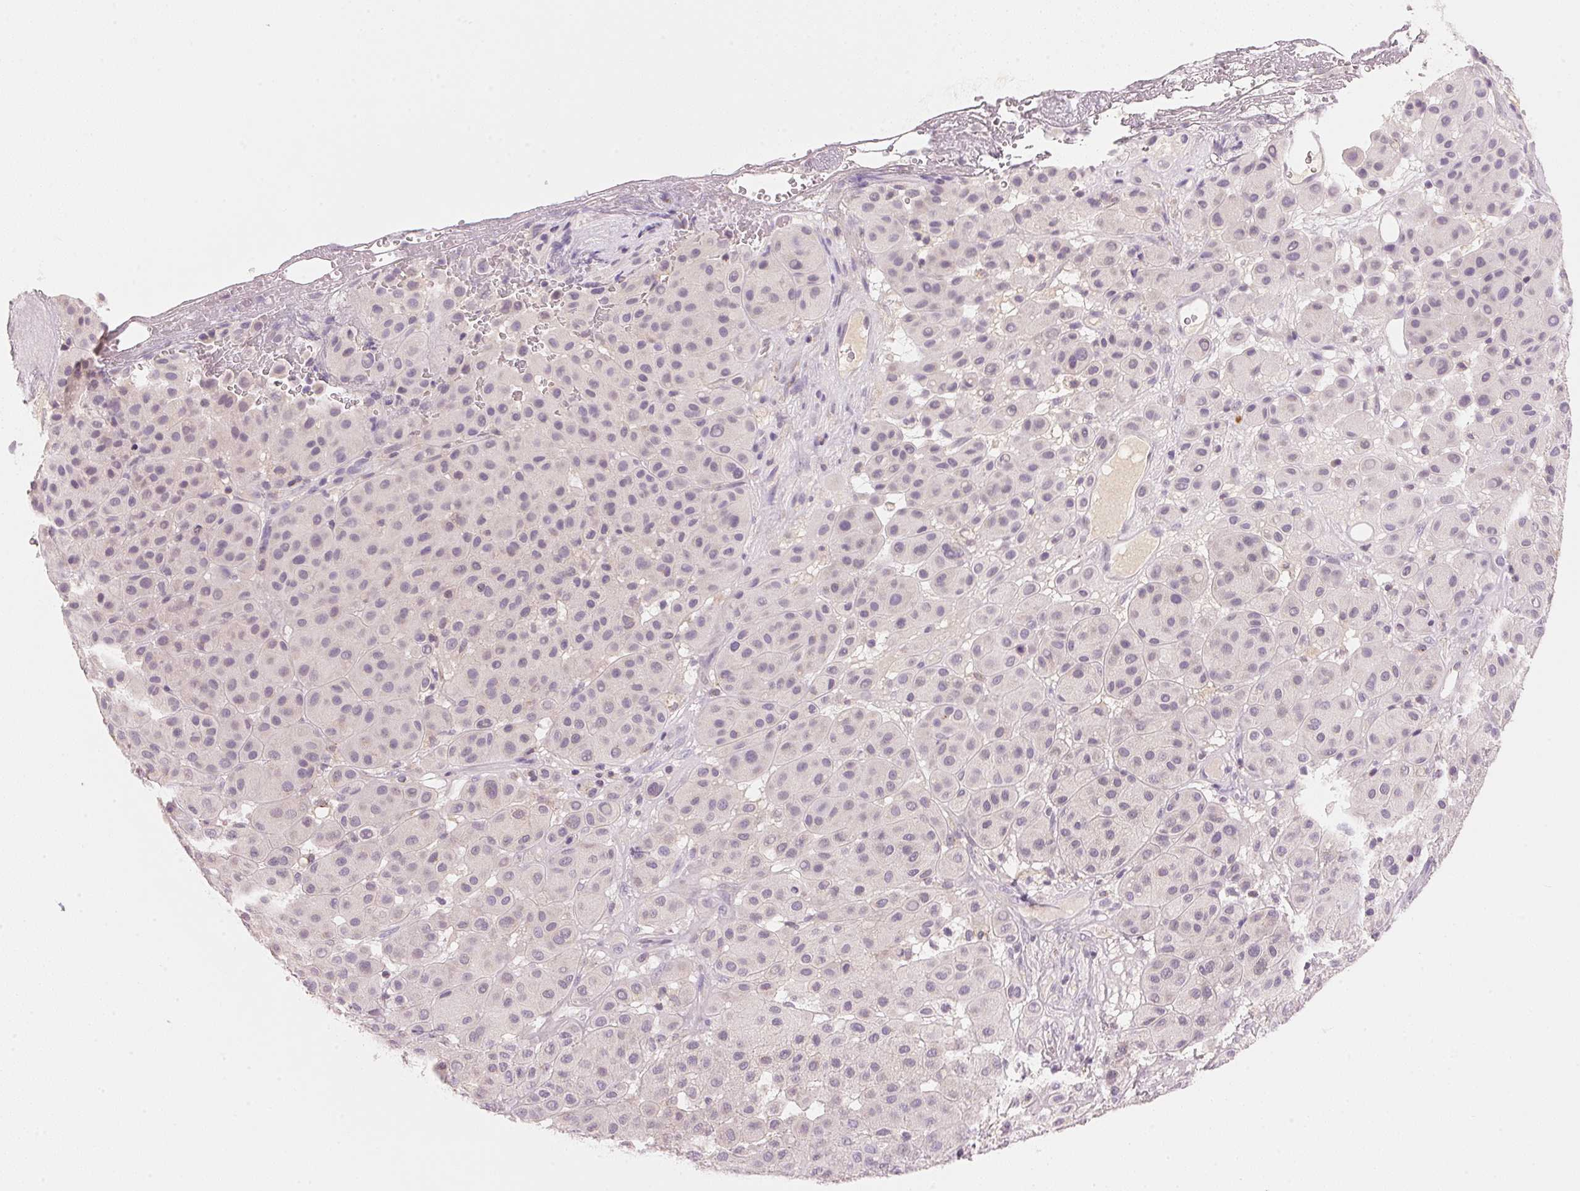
{"staining": {"intensity": "negative", "quantity": "none", "location": "none"}, "tissue": "melanoma", "cell_type": "Tumor cells", "image_type": "cancer", "snomed": [{"axis": "morphology", "description": "Malignant melanoma, Metastatic site"}, {"axis": "topography", "description": "Smooth muscle"}], "caption": "Human melanoma stained for a protein using immunohistochemistry displays no expression in tumor cells.", "gene": "HOXB13", "patient": {"sex": "male", "age": 41}}